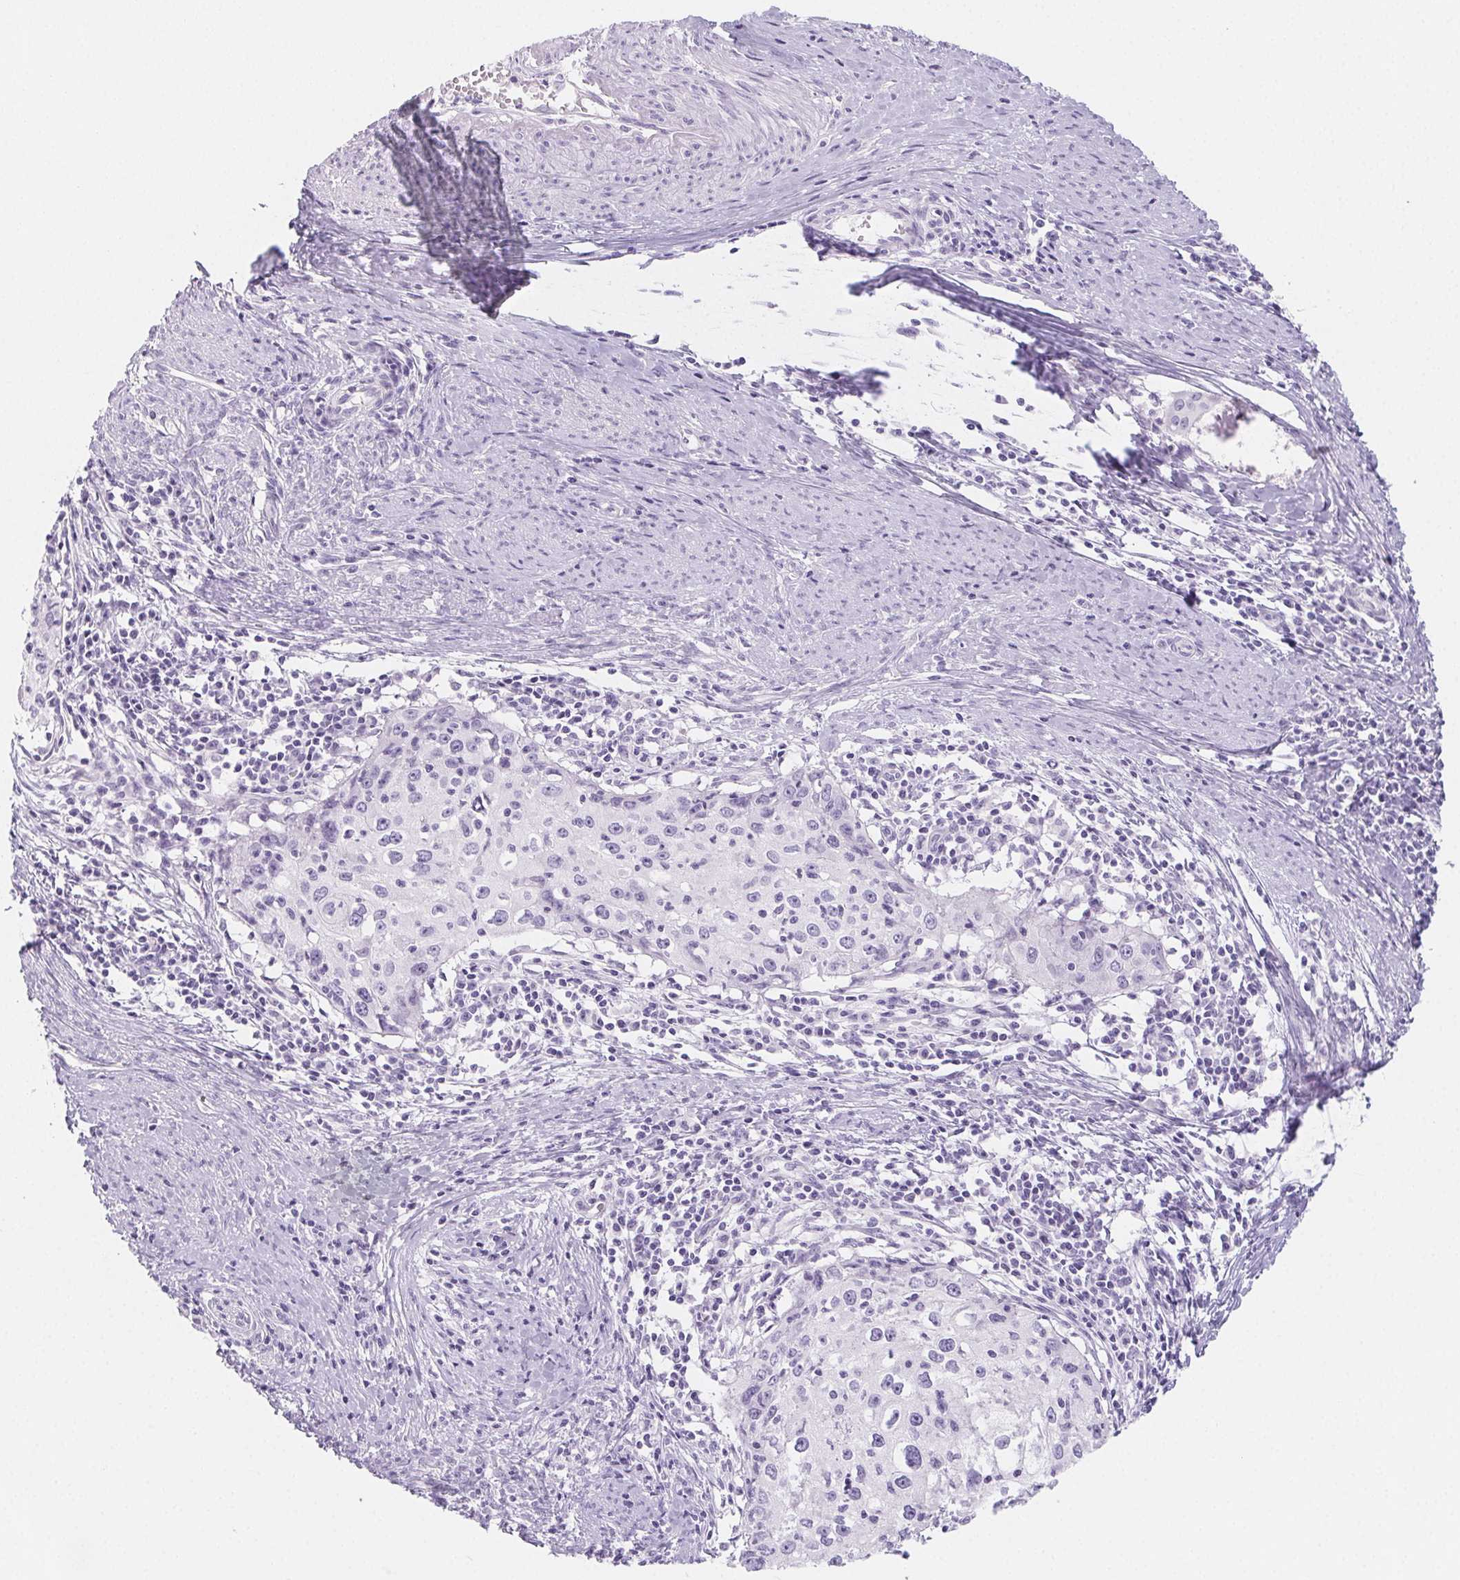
{"staining": {"intensity": "negative", "quantity": "none", "location": "none"}, "tissue": "cervical cancer", "cell_type": "Tumor cells", "image_type": "cancer", "snomed": [{"axis": "morphology", "description": "Squamous cell carcinoma, NOS"}, {"axis": "topography", "description": "Cervix"}], "caption": "This is a photomicrograph of immunohistochemistry staining of squamous cell carcinoma (cervical), which shows no positivity in tumor cells.", "gene": "ZBBX", "patient": {"sex": "female", "age": 40}}